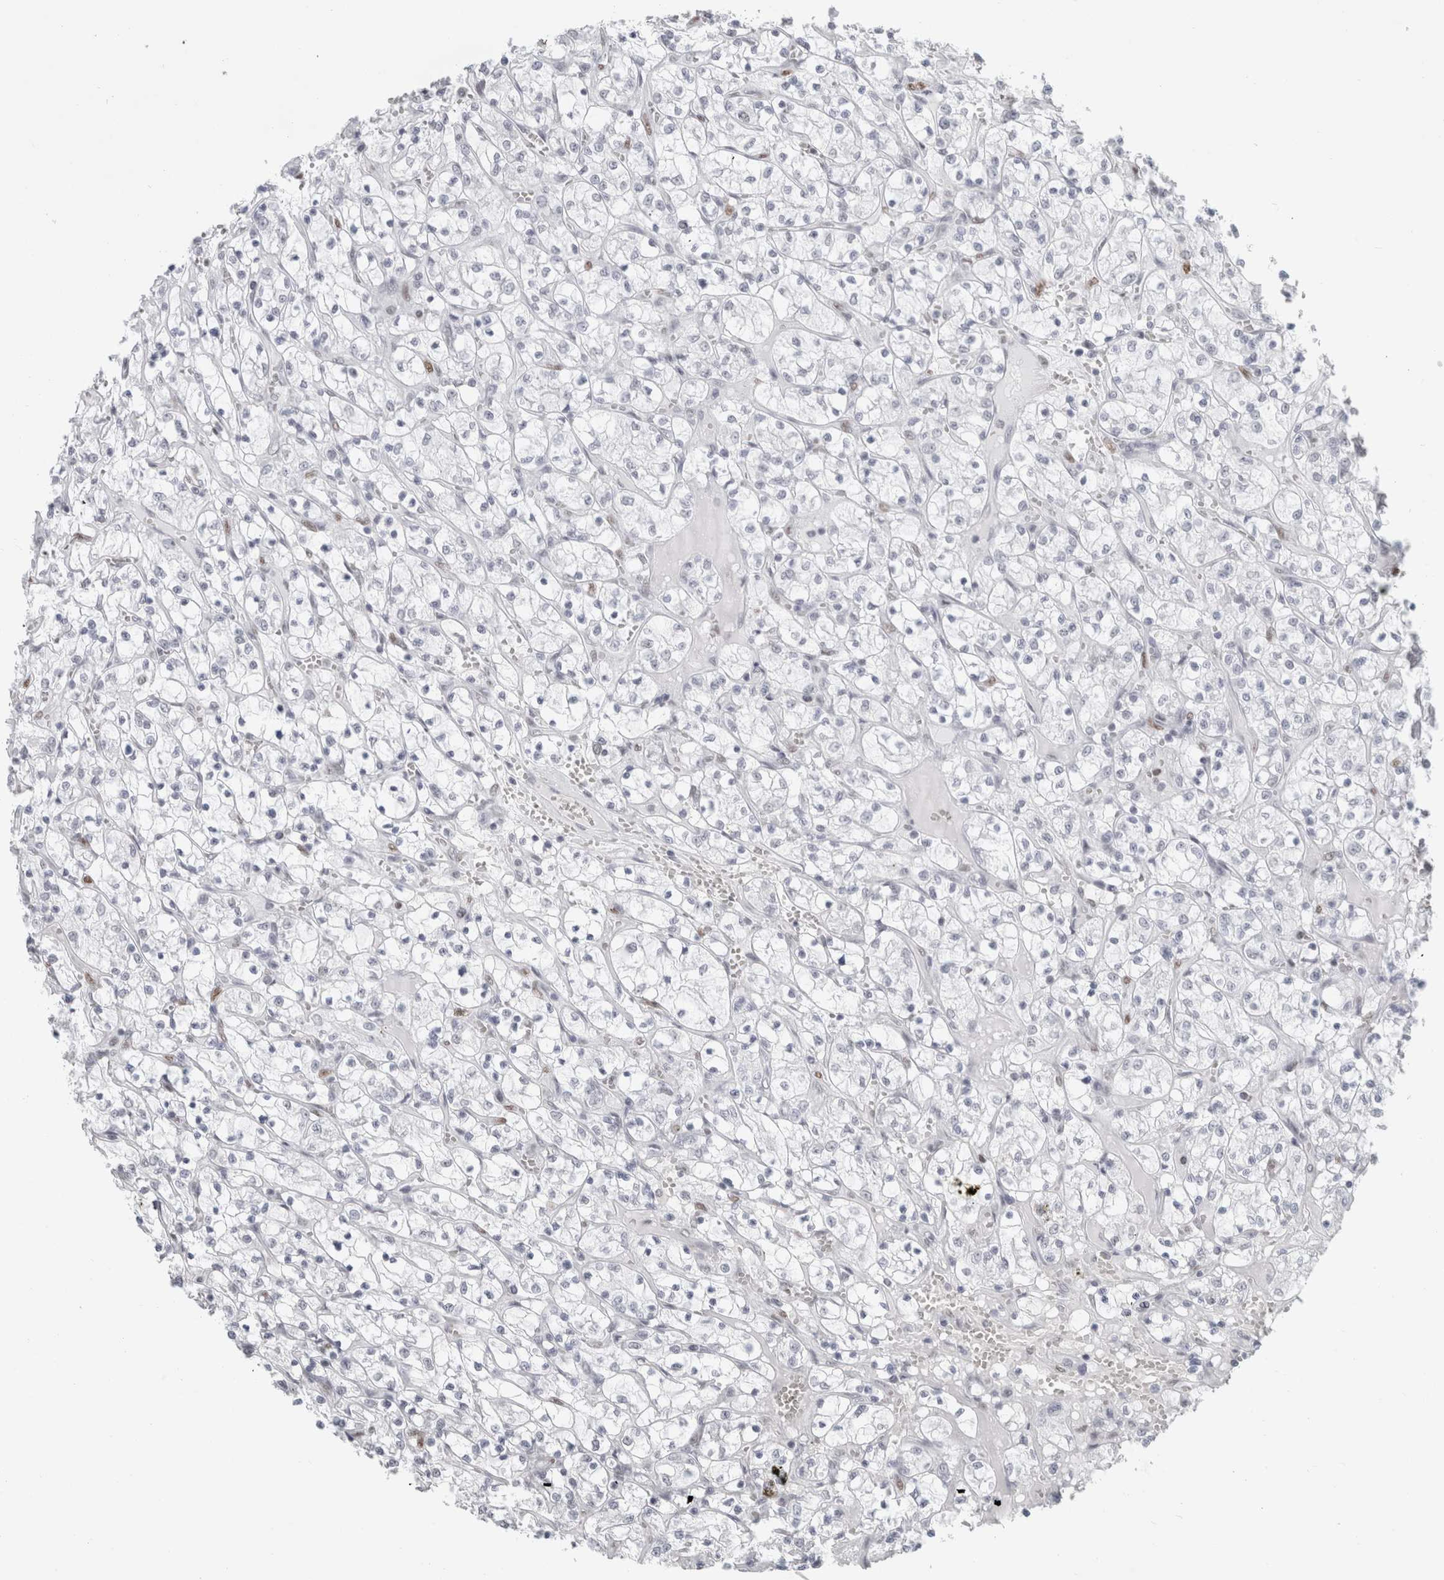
{"staining": {"intensity": "negative", "quantity": "none", "location": "none"}, "tissue": "renal cancer", "cell_type": "Tumor cells", "image_type": "cancer", "snomed": [{"axis": "morphology", "description": "Adenocarcinoma, NOS"}, {"axis": "topography", "description": "Kidney"}], "caption": "This is a histopathology image of immunohistochemistry staining of renal cancer (adenocarcinoma), which shows no expression in tumor cells. (Brightfield microscopy of DAB (3,3'-diaminobenzidine) immunohistochemistry at high magnification).", "gene": "SMARCC1", "patient": {"sex": "female", "age": 69}}